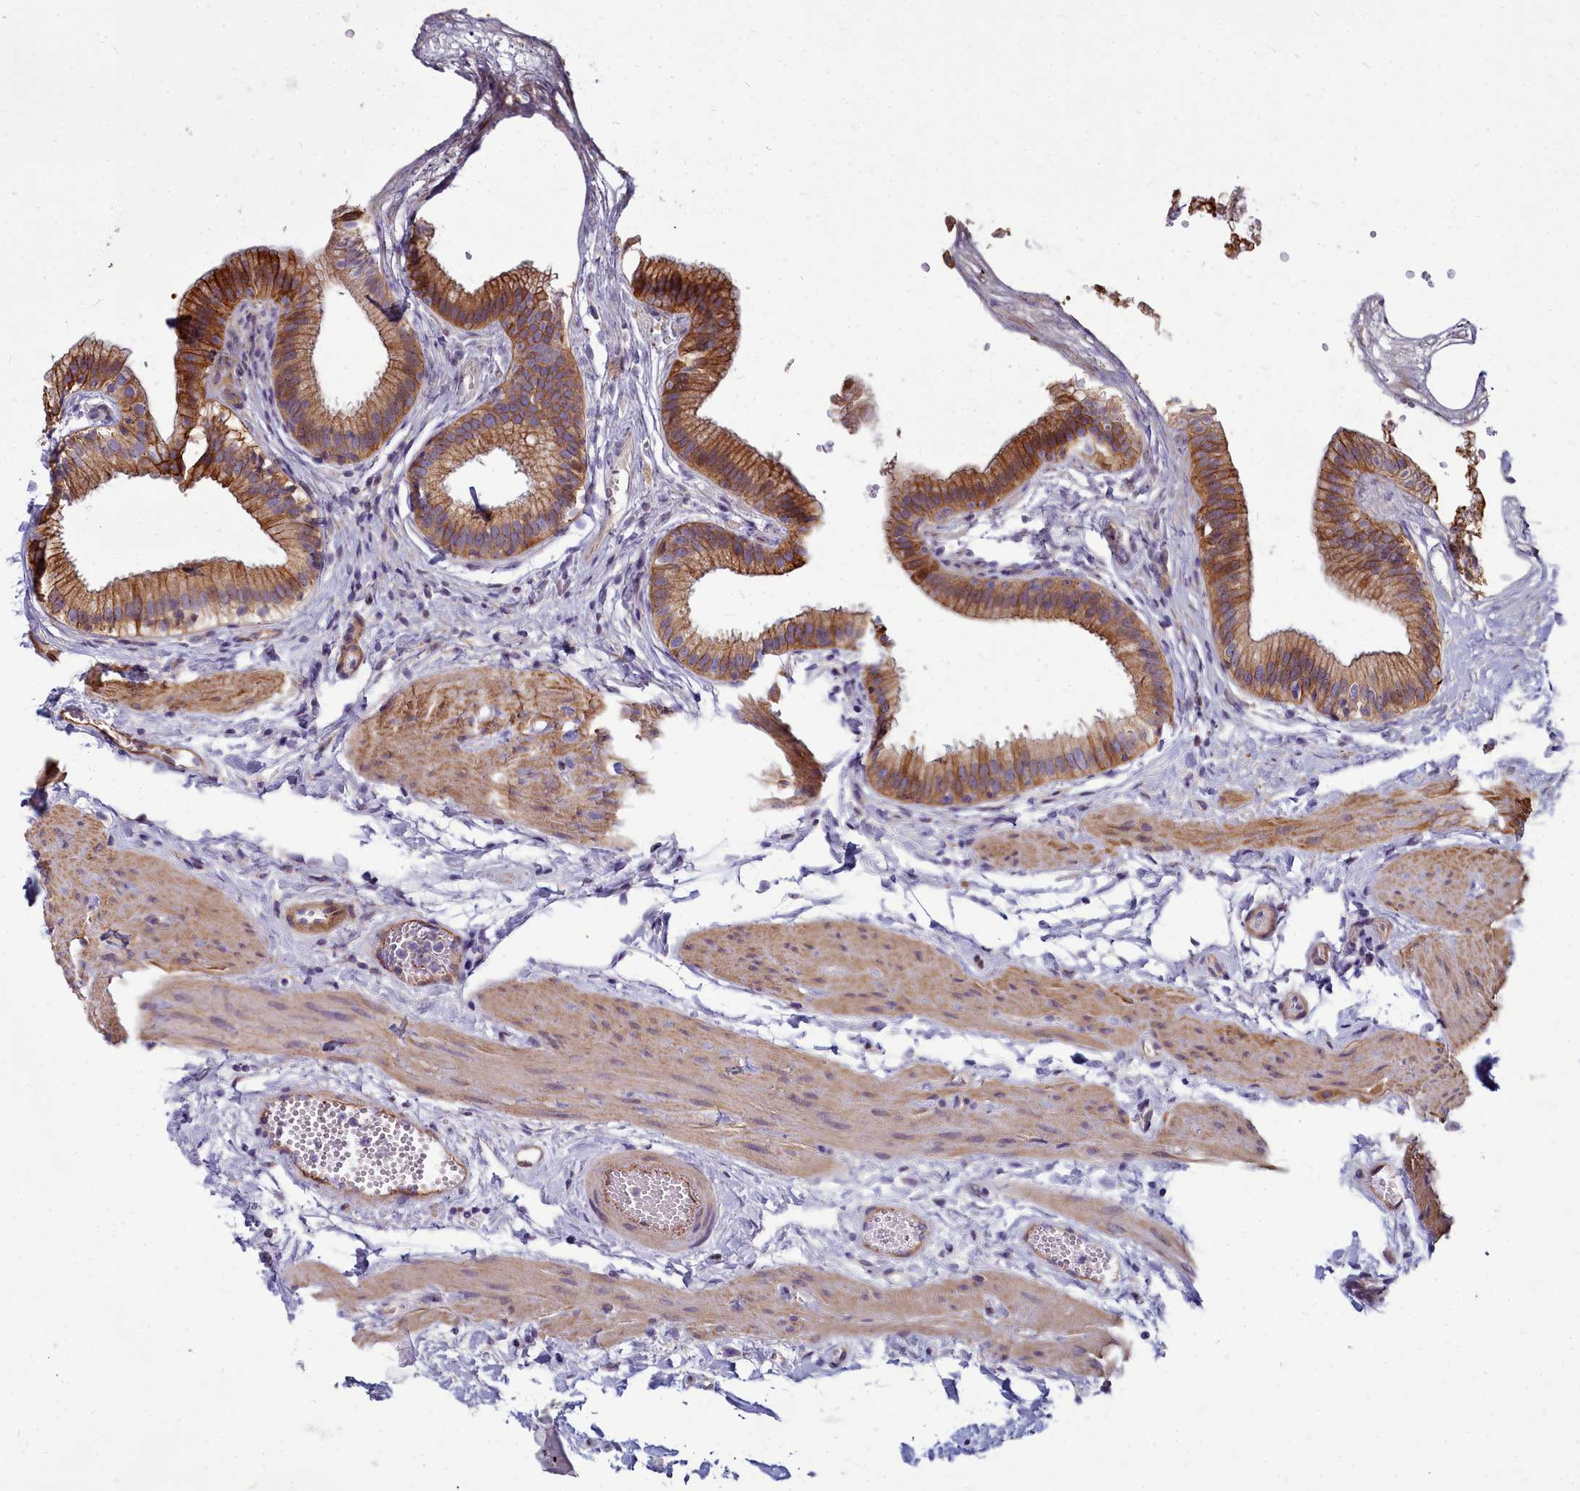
{"staining": {"intensity": "moderate", "quantity": ">75%", "location": "cytoplasmic/membranous"}, "tissue": "gallbladder", "cell_type": "Glandular cells", "image_type": "normal", "snomed": [{"axis": "morphology", "description": "Normal tissue, NOS"}, {"axis": "topography", "description": "Gallbladder"}], "caption": "Gallbladder stained with immunohistochemistry (IHC) exhibits moderate cytoplasmic/membranous expression in about >75% of glandular cells. The protein is stained brown, and the nuclei are stained in blue (DAB IHC with brightfield microscopy, high magnification).", "gene": "TTC5", "patient": {"sex": "female", "age": 54}}